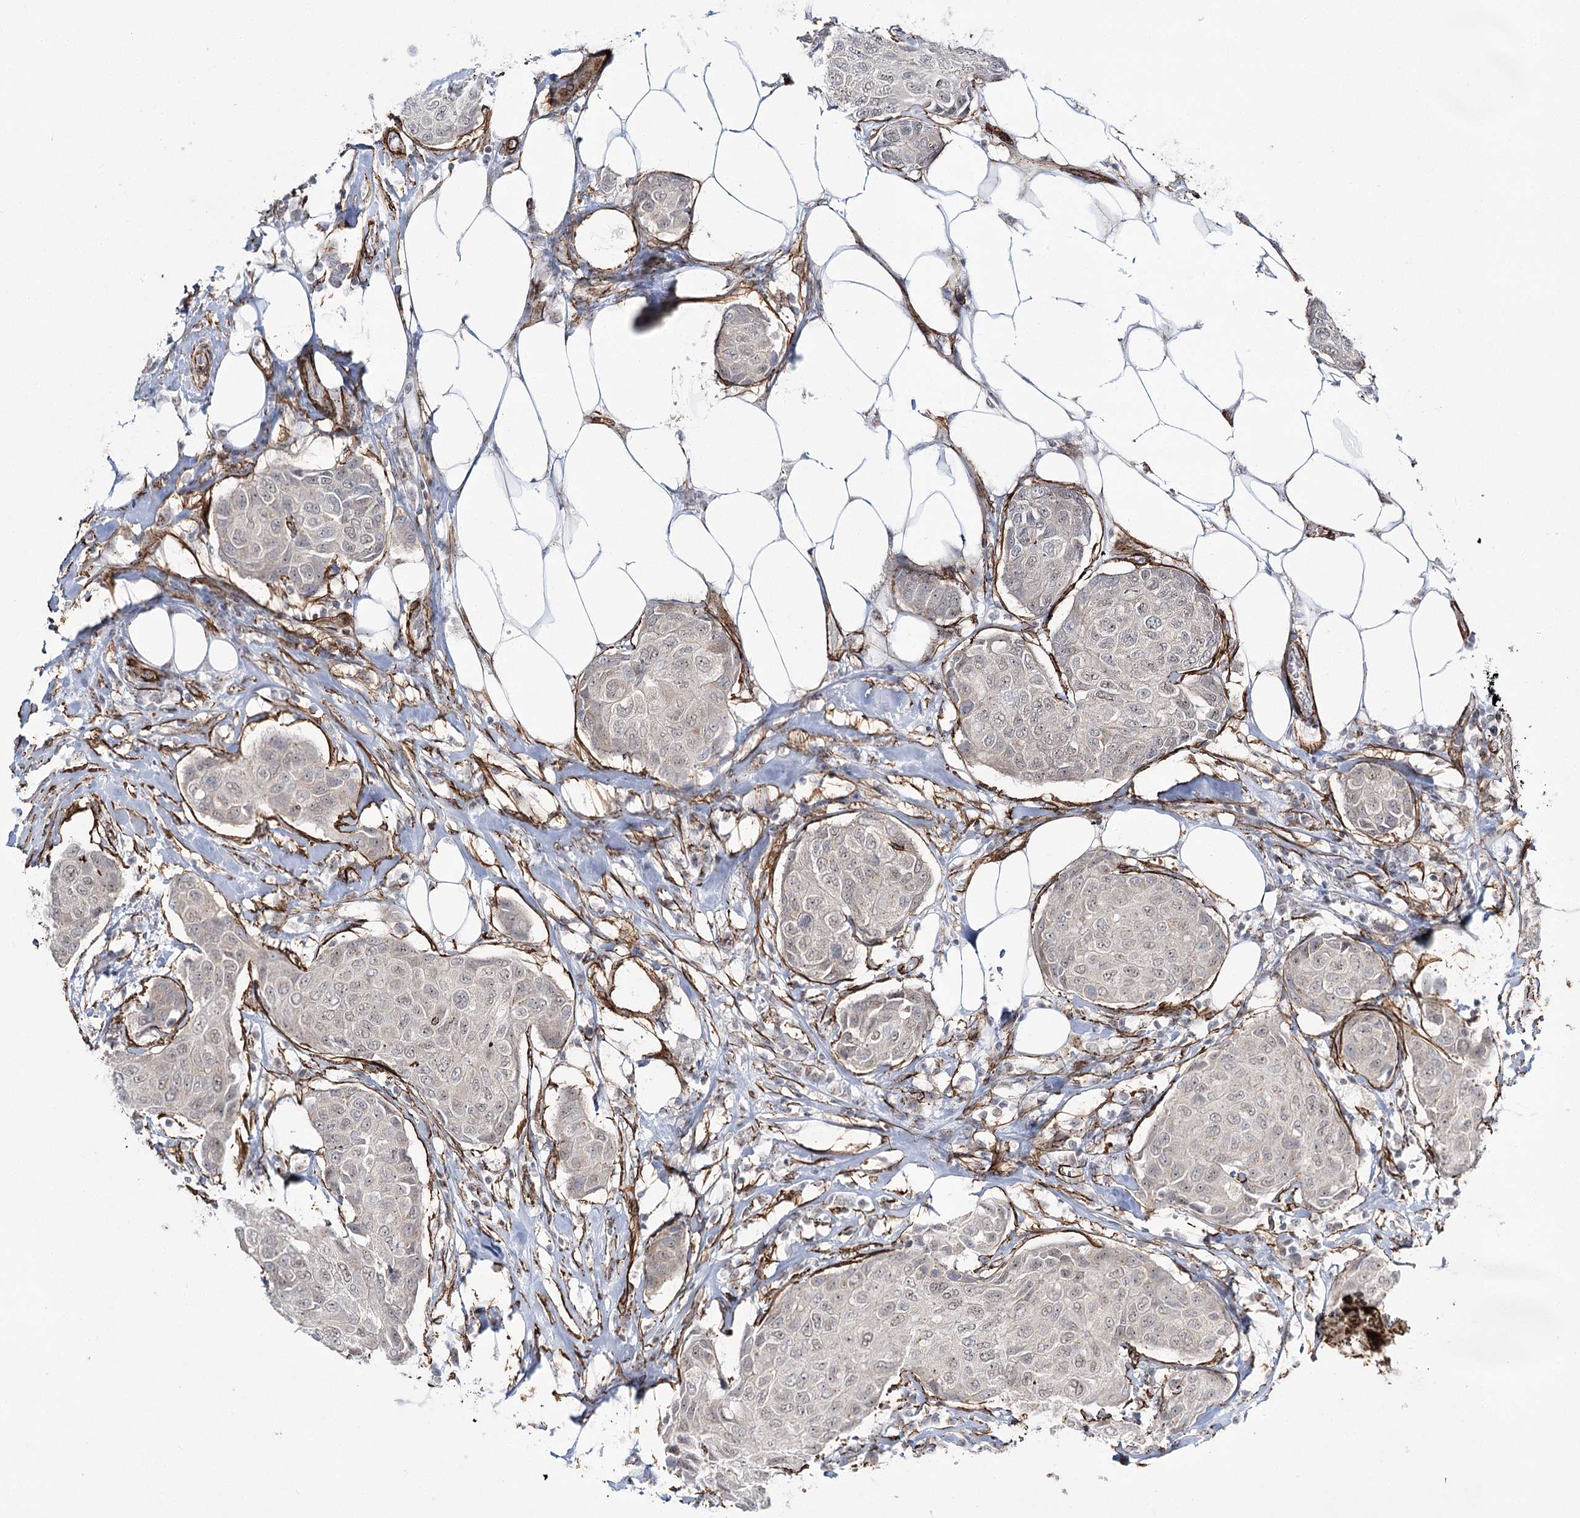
{"staining": {"intensity": "negative", "quantity": "none", "location": "none"}, "tissue": "breast cancer", "cell_type": "Tumor cells", "image_type": "cancer", "snomed": [{"axis": "morphology", "description": "Duct carcinoma"}, {"axis": "topography", "description": "Breast"}], "caption": "Immunohistochemistry photomicrograph of neoplastic tissue: breast cancer stained with DAB (3,3'-diaminobenzidine) displays no significant protein expression in tumor cells.", "gene": "CWF19L1", "patient": {"sex": "female", "age": 80}}